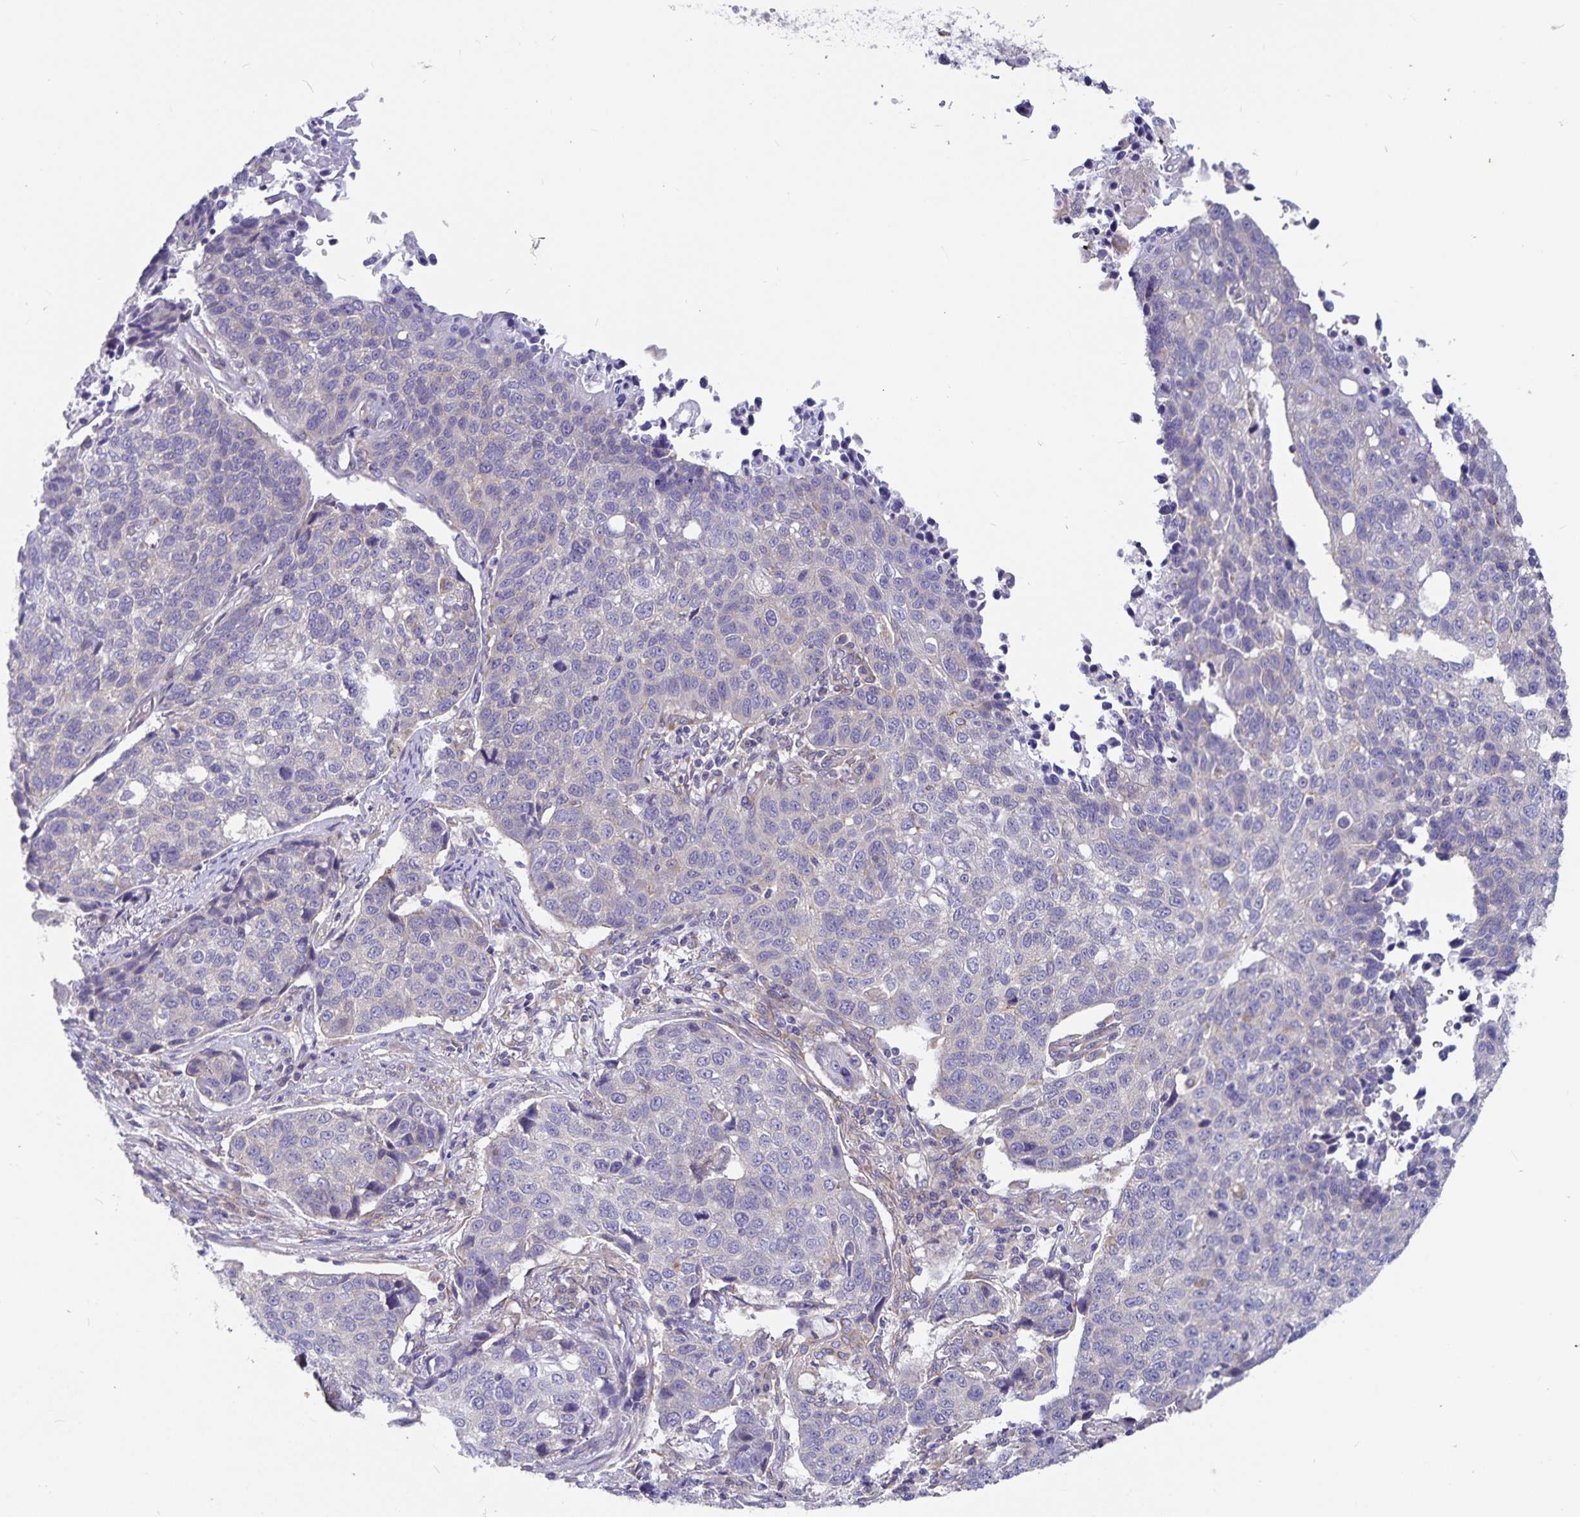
{"staining": {"intensity": "weak", "quantity": "<25%", "location": "cytoplasmic/membranous"}, "tissue": "lung cancer", "cell_type": "Tumor cells", "image_type": "cancer", "snomed": [{"axis": "morphology", "description": "Squamous cell carcinoma, NOS"}, {"axis": "topography", "description": "Lymph node"}, {"axis": "topography", "description": "Lung"}], "caption": "Lung cancer was stained to show a protein in brown. There is no significant staining in tumor cells.", "gene": "FAM120A", "patient": {"sex": "male", "age": 61}}